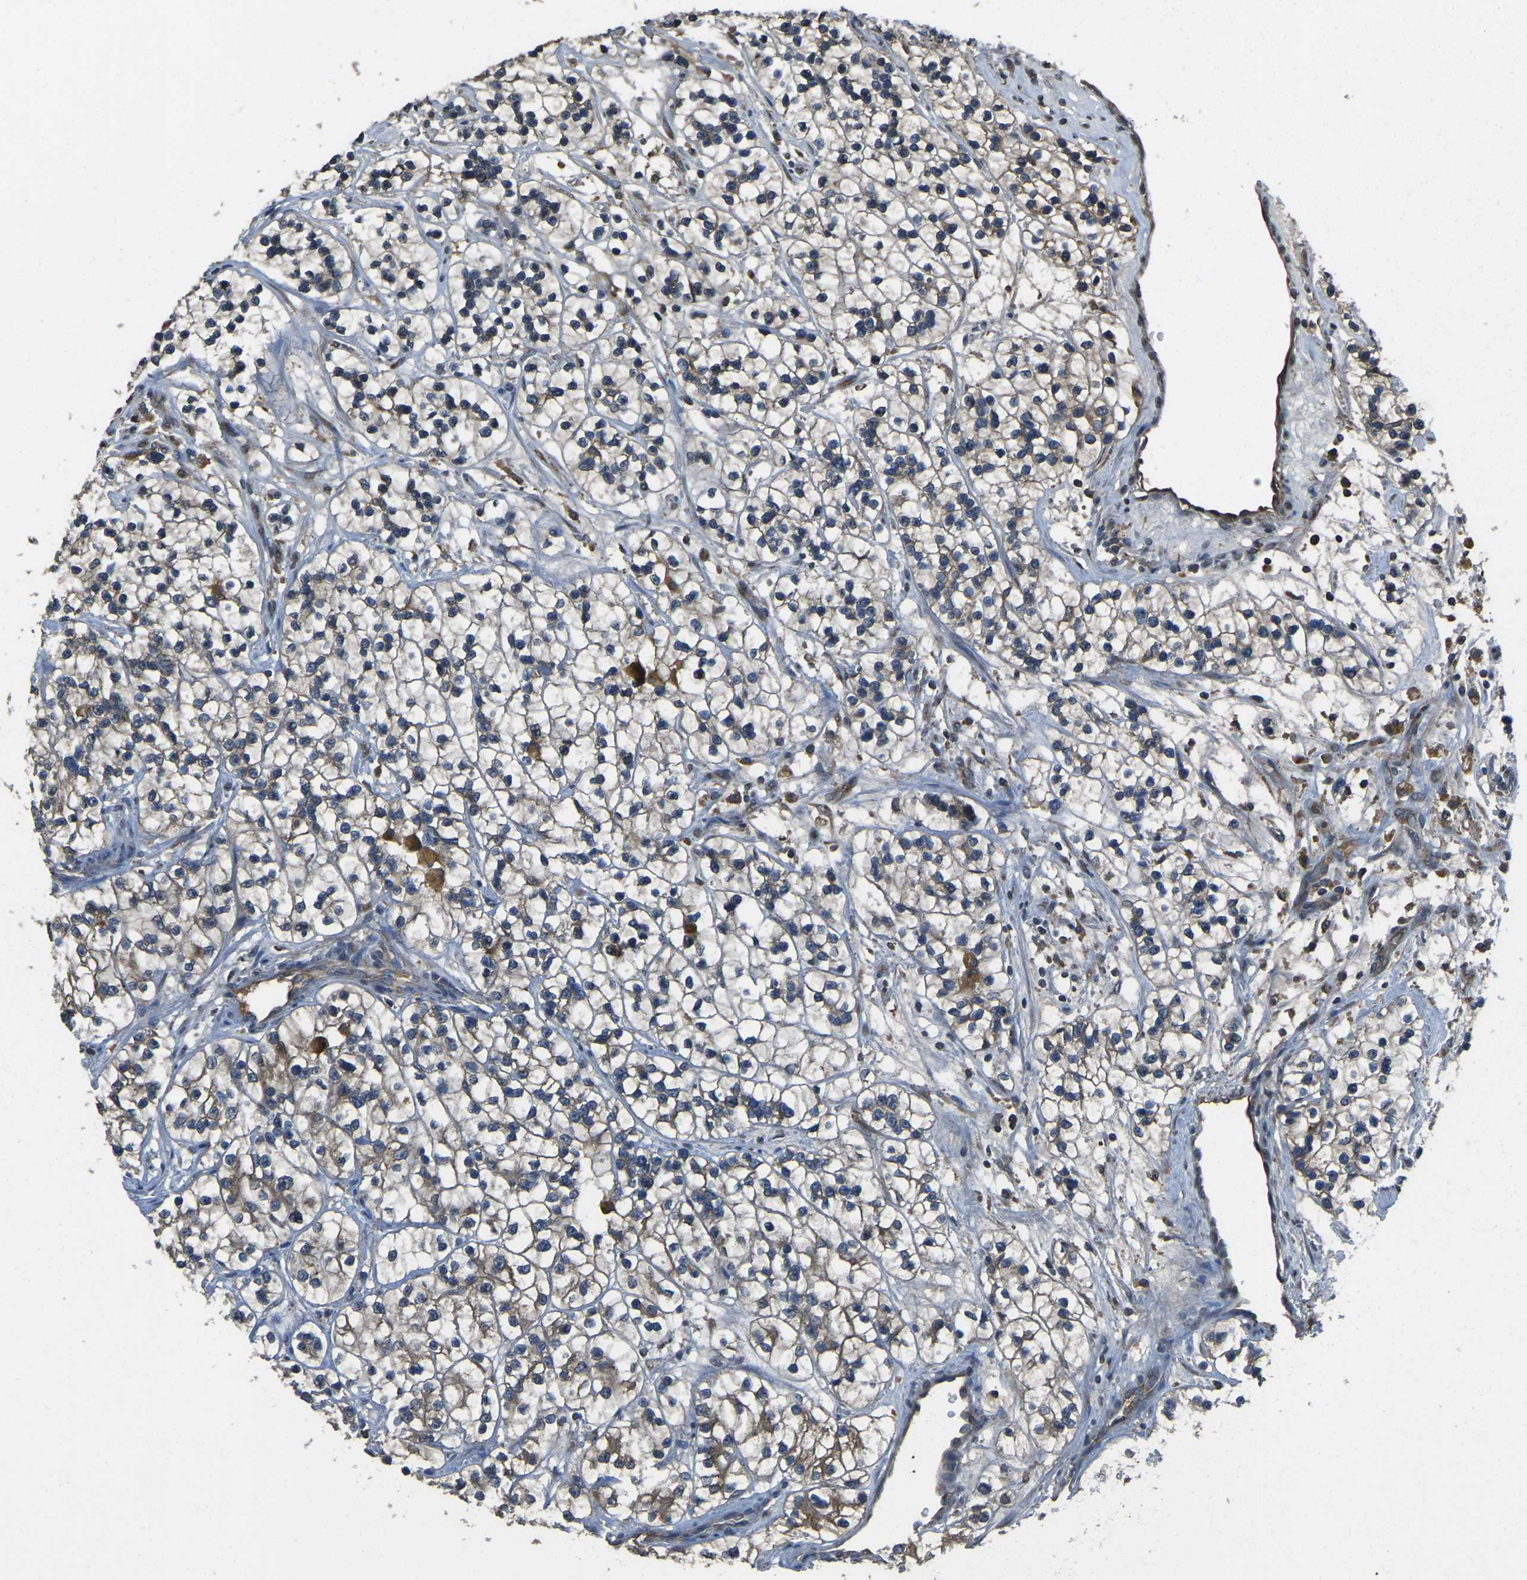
{"staining": {"intensity": "weak", "quantity": ">75%", "location": "cytoplasmic/membranous"}, "tissue": "renal cancer", "cell_type": "Tumor cells", "image_type": "cancer", "snomed": [{"axis": "morphology", "description": "Adenocarcinoma, NOS"}, {"axis": "topography", "description": "Kidney"}], "caption": "DAB (3,3'-diaminobenzidine) immunohistochemical staining of human renal adenocarcinoma displays weak cytoplasmic/membranous protein staining in approximately >75% of tumor cells. (Stains: DAB (3,3'-diaminobenzidine) in brown, nuclei in blue, Microscopy: brightfield microscopy at high magnification).", "gene": "AIMP1", "patient": {"sex": "female", "age": 57}}